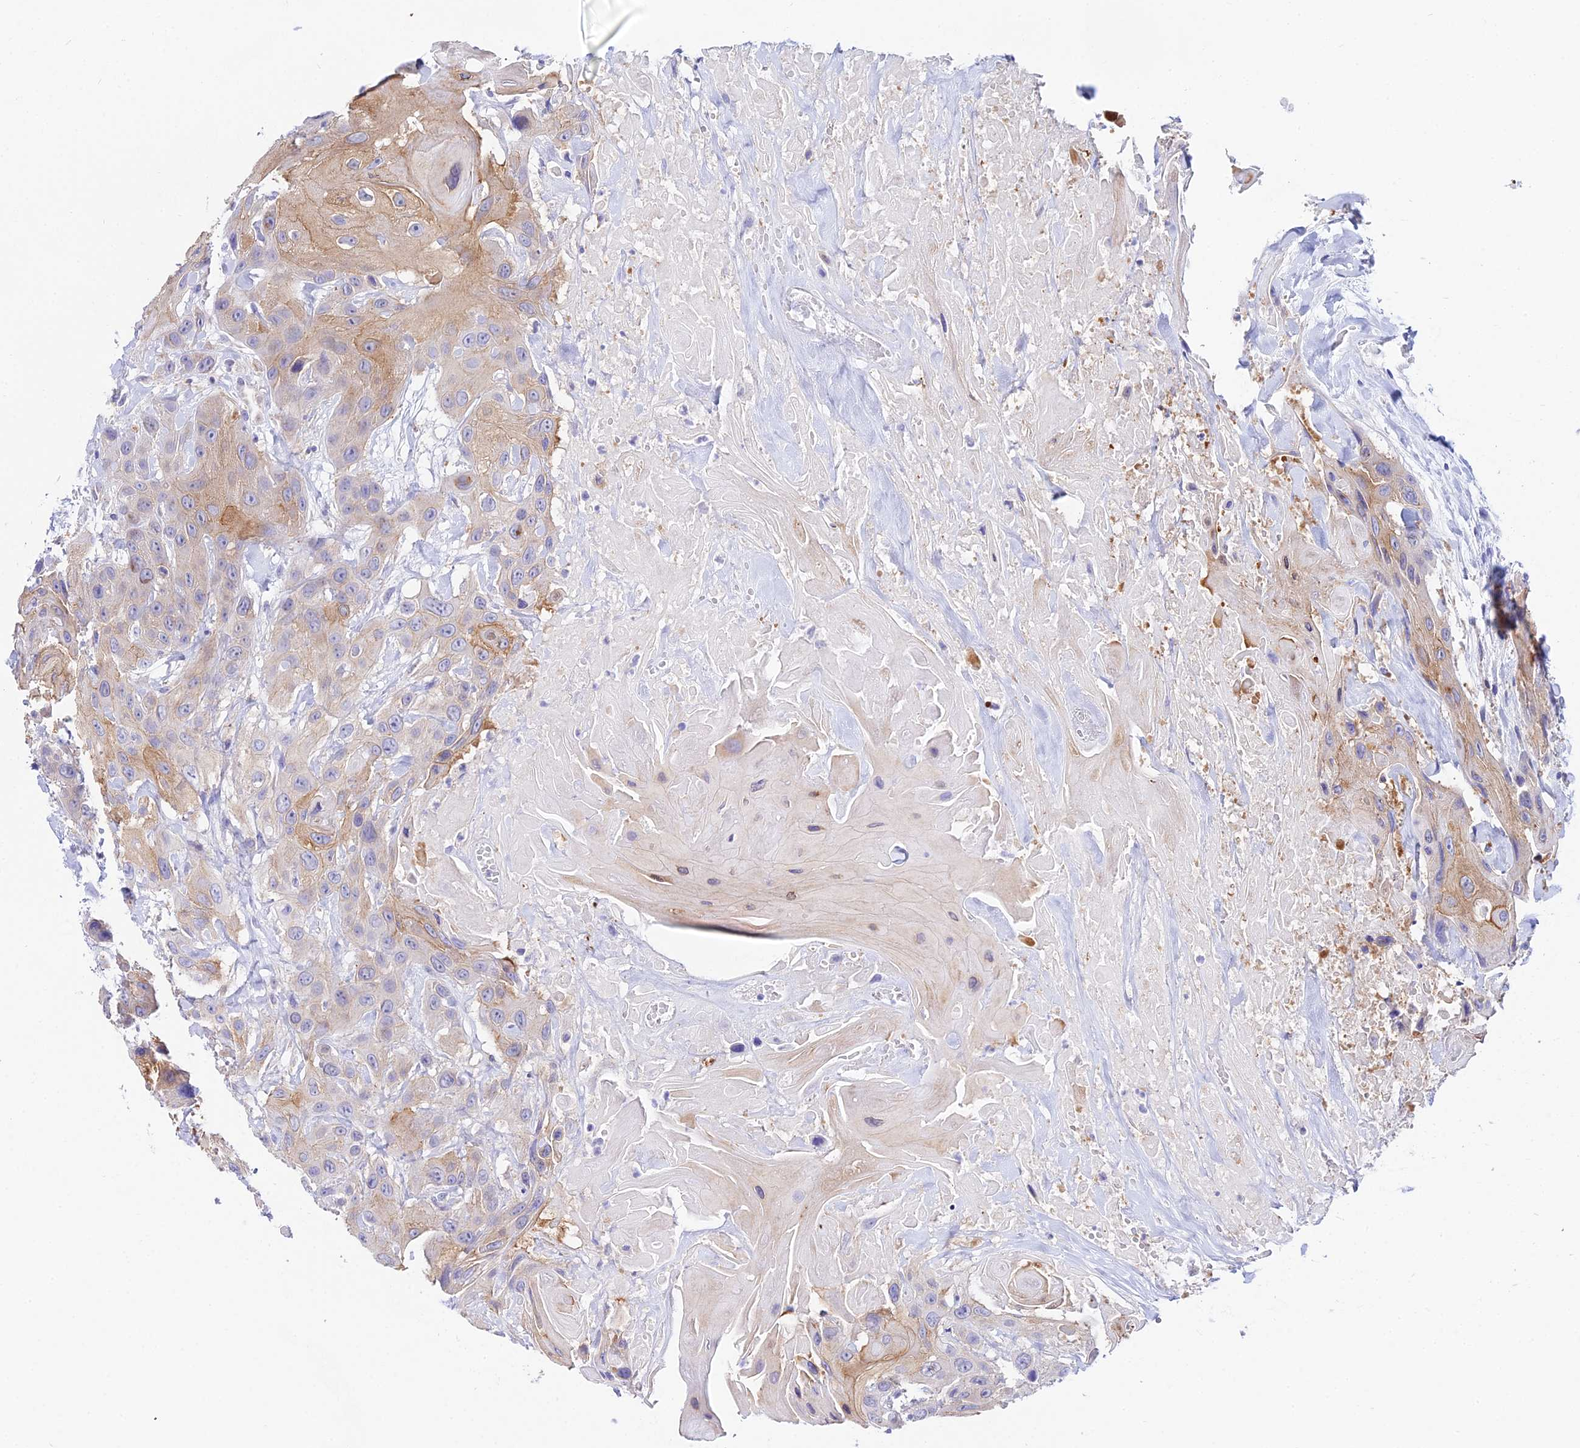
{"staining": {"intensity": "moderate", "quantity": "<25%", "location": "cytoplasmic/membranous"}, "tissue": "head and neck cancer", "cell_type": "Tumor cells", "image_type": "cancer", "snomed": [{"axis": "morphology", "description": "Squamous cell carcinoma, NOS"}, {"axis": "topography", "description": "Head-Neck"}], "caption": "Moderate cytoplasmic/membranous protein staining is seen in approximately <25% of tumor cells in head and neck cancer.", "gene": "ATG16L2", "patient": {"sex": "male", "age": 81}}